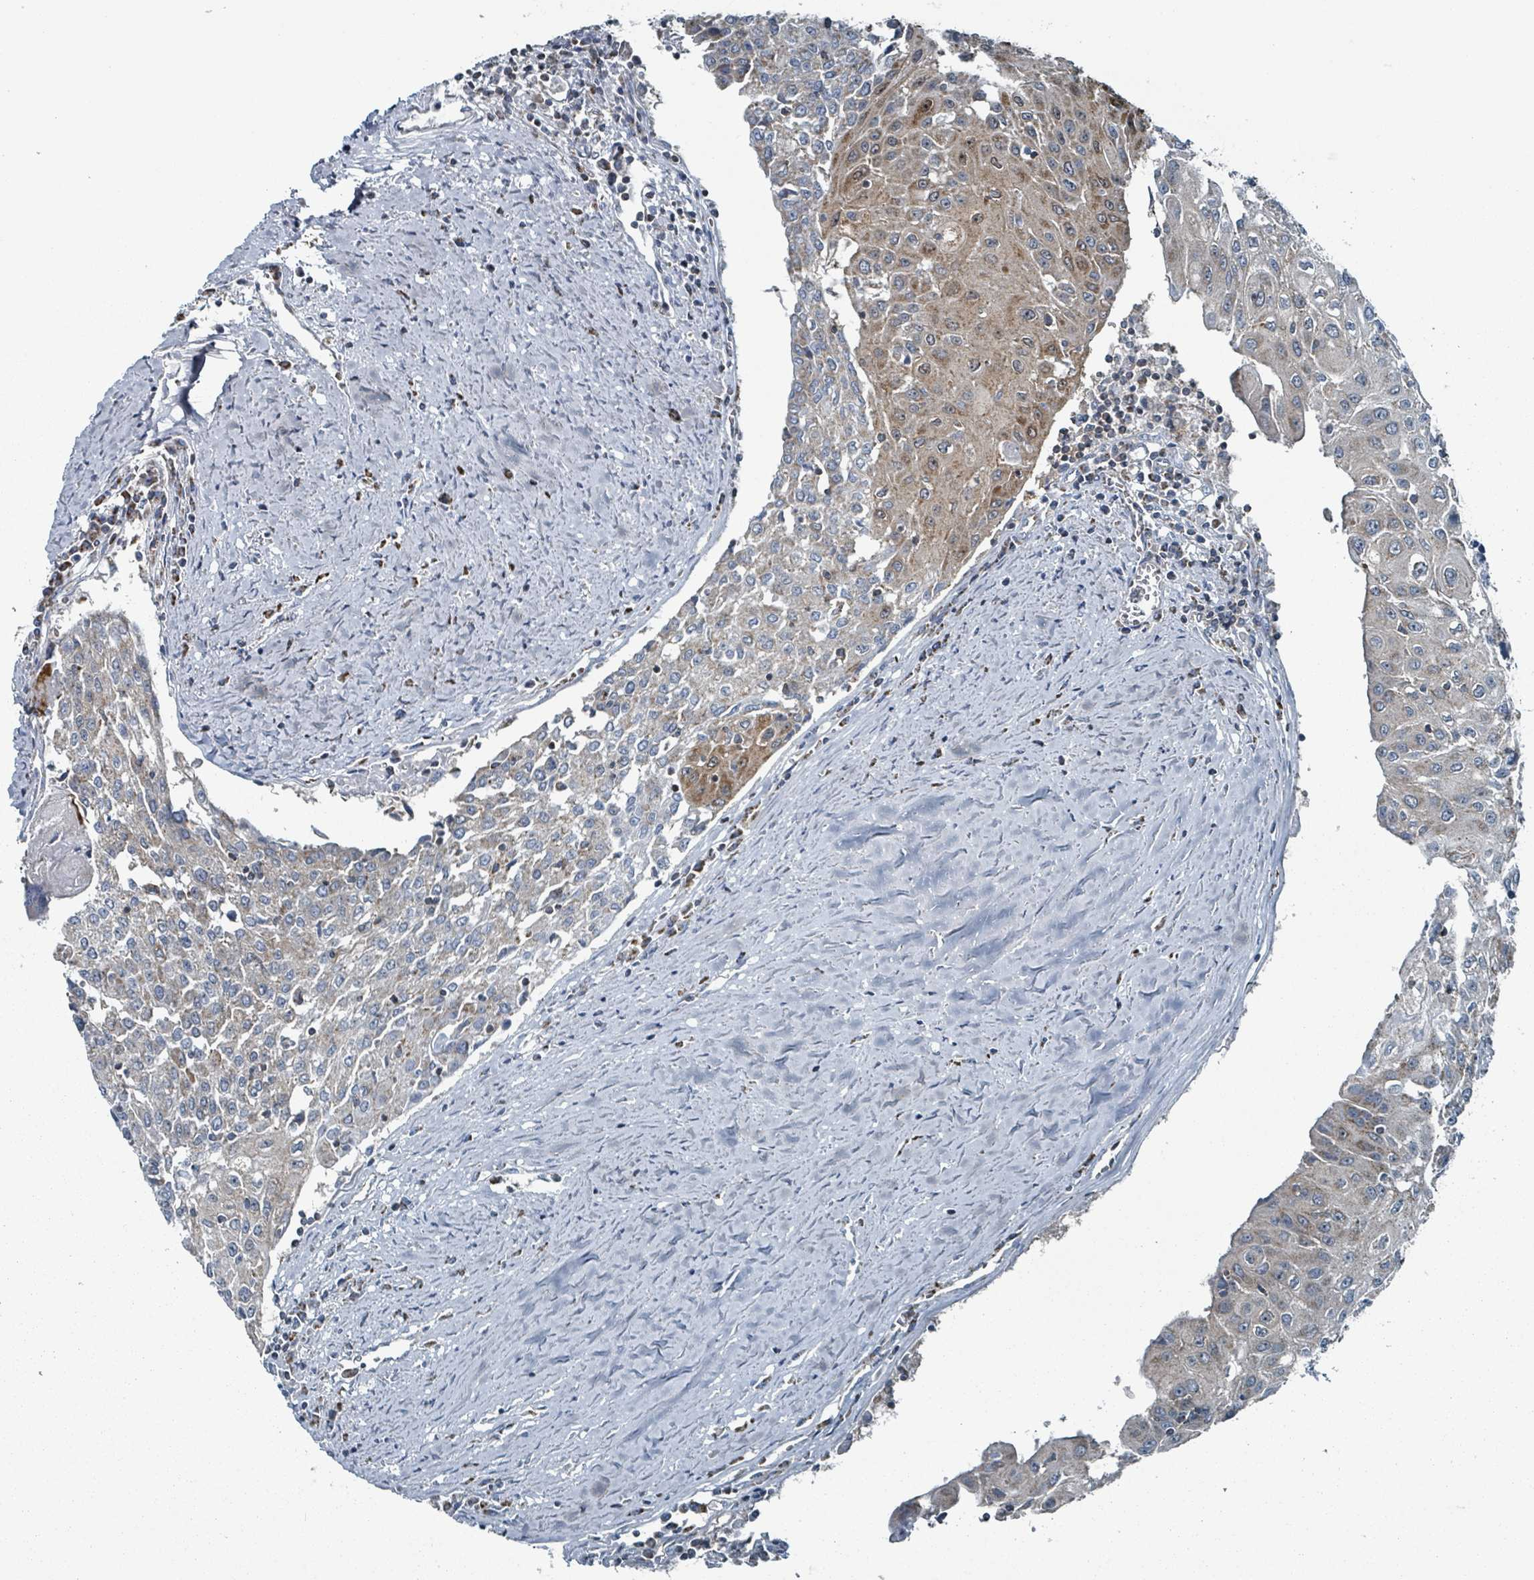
{"staining": {"intensity": "weak", "quantity": "<25%", "location": "cytoplasmic/membranous"}, "tissue": "urothelial cancer", "cell_type": "Tumor cells", "image_type": "cancer", "snomed": [{"axis": "morphology", "description": "Urothelial carcinoma, High grade"}, {"axis": "topography", "description": "Urinary bladder"}], "caption": "Micrograph shows no significant protein expression in tumor cells of urothelial cancer.", "gene": "ABHD18", "patient": {"sex": "female", "age": 85}}